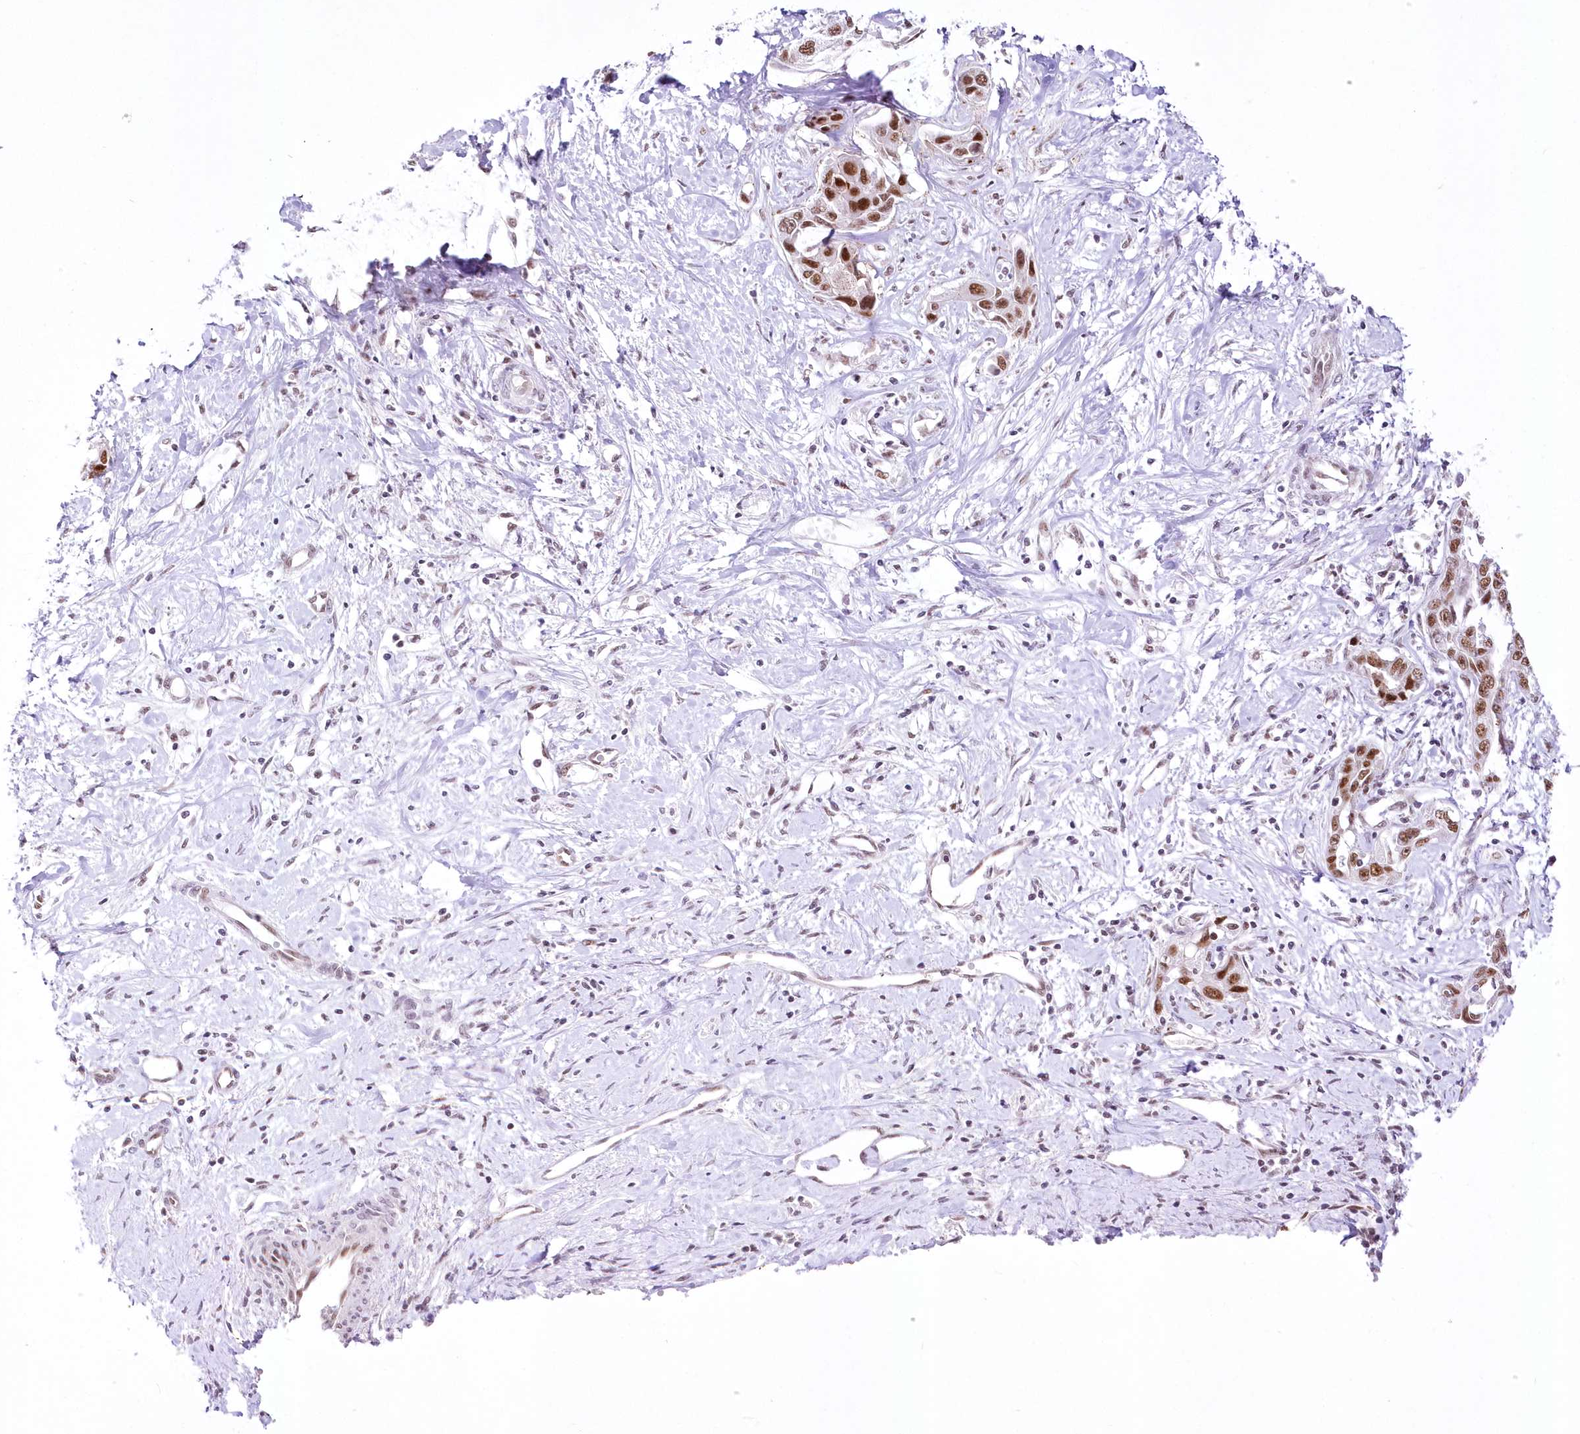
{"staining": {"intensity": "strong", "quantity": ">75%", "location": "nuclear"}, "tissue": "liver cancer", "cell_type": "Tumor cells", "image_type": "cancer", "snomed": [{"axis": "morphology", "description": "Cholangiocarcinoma"}, {"axis": "topography", "description": "Liver"}], "caption": "A brown stain labels strong nuclear positivity of a protein in human liver cholangiocarcinoma tumor cells.", "gene": "NSUN2", "patient": {"sex": "male", "age": 59}}